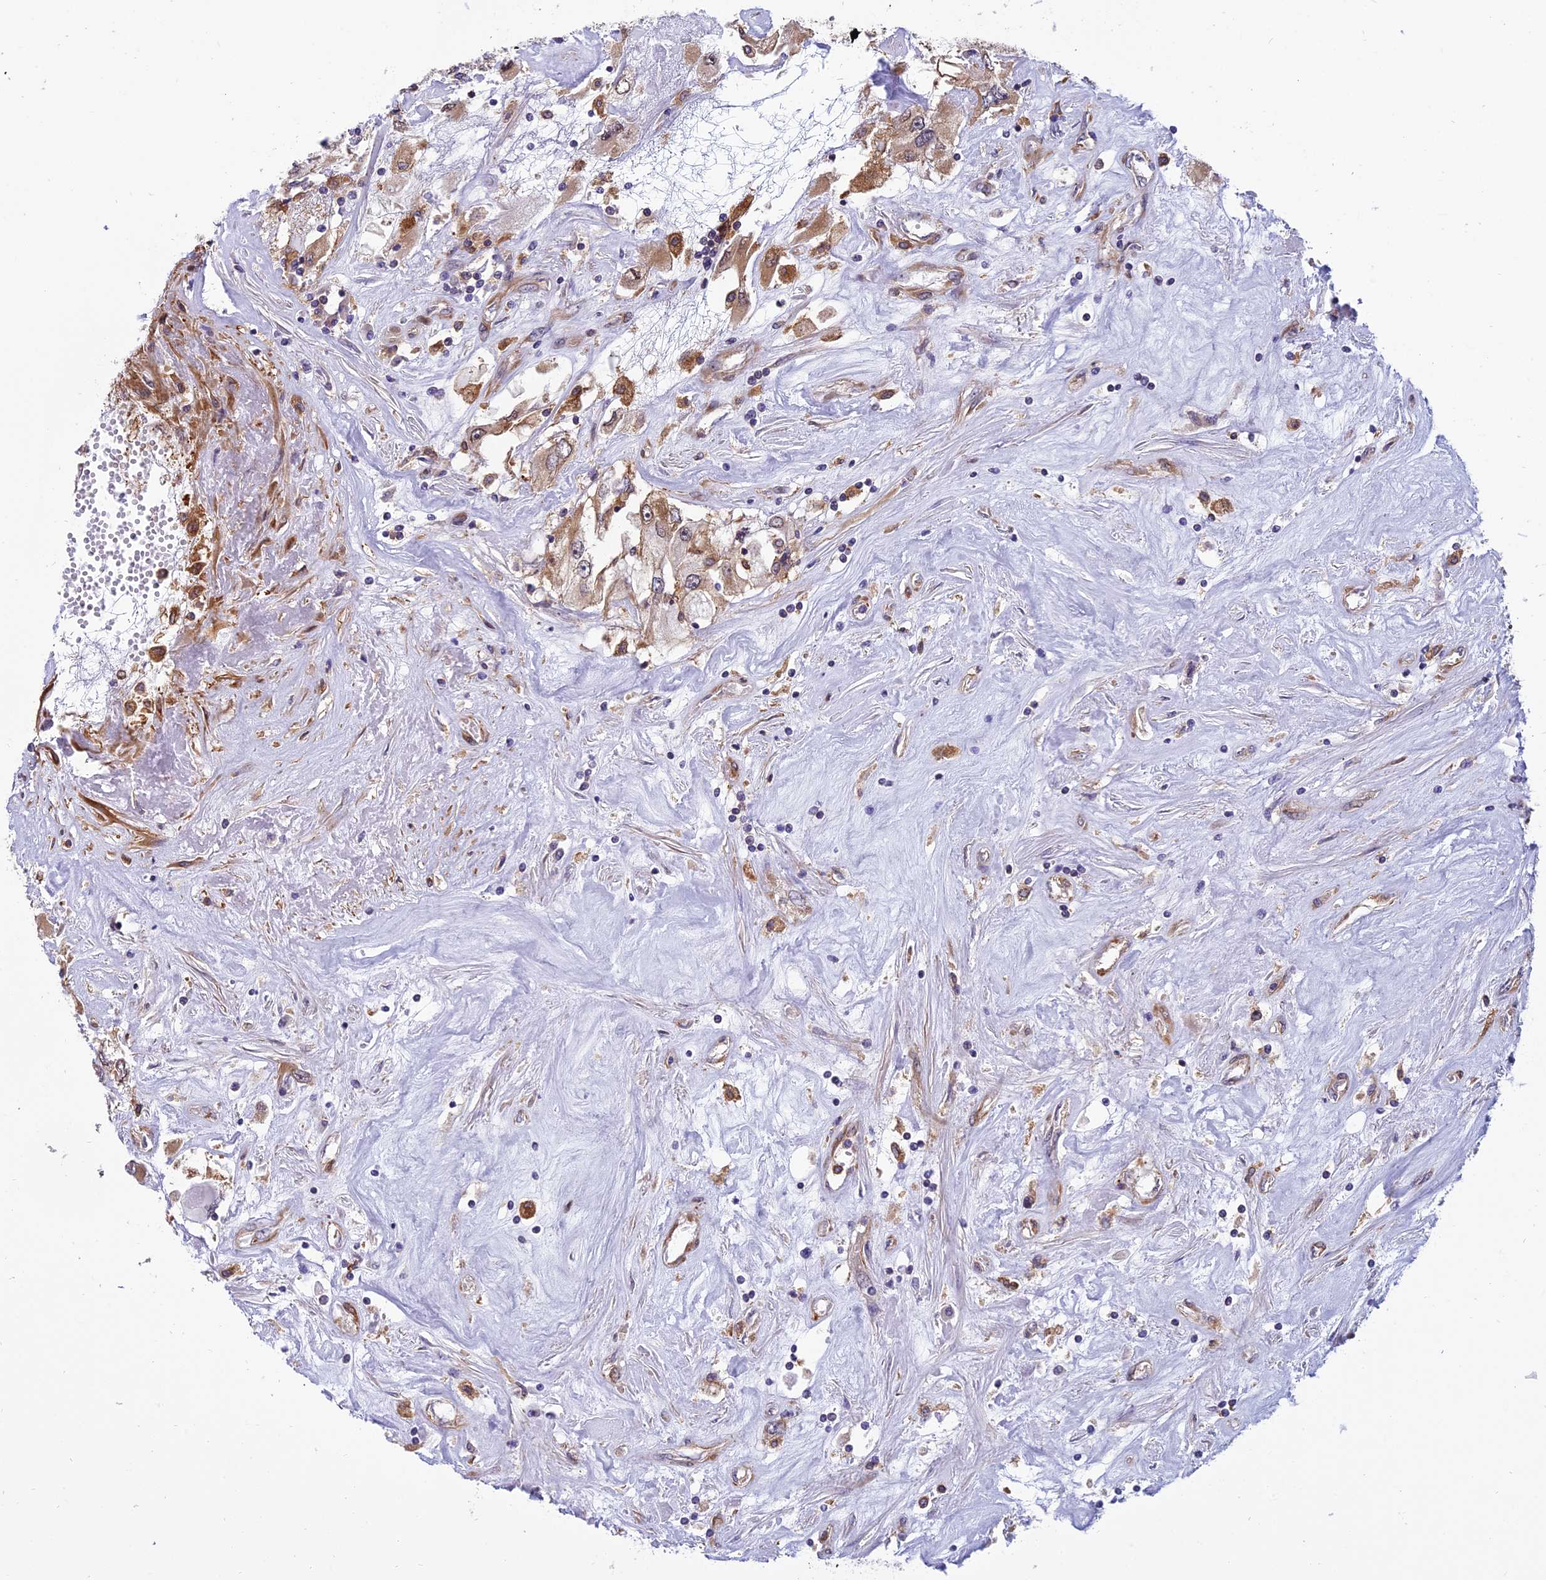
{"staining": {"intensity": "moderate", "quantity": "25%-75%", "location": "cytoplasmic/membranous"}, "tissue": "renal cancer", "cell_type": "Tumor cells", "image_type": "cancer", "snomed": [{"axis": "morphology", "description": "Adenocarcinoma, NOS"}, {"axis": "topography", "description": "Kidney"}], "caption": "The micrograph shows staining of renal cancer (adenocarcinoma), revealing moderate cytoplasmic/membranous protein staining (brown color) within tumor cells.", "gene": "EHBP1L1", "patient": {"sex": "female", "age": 52}}